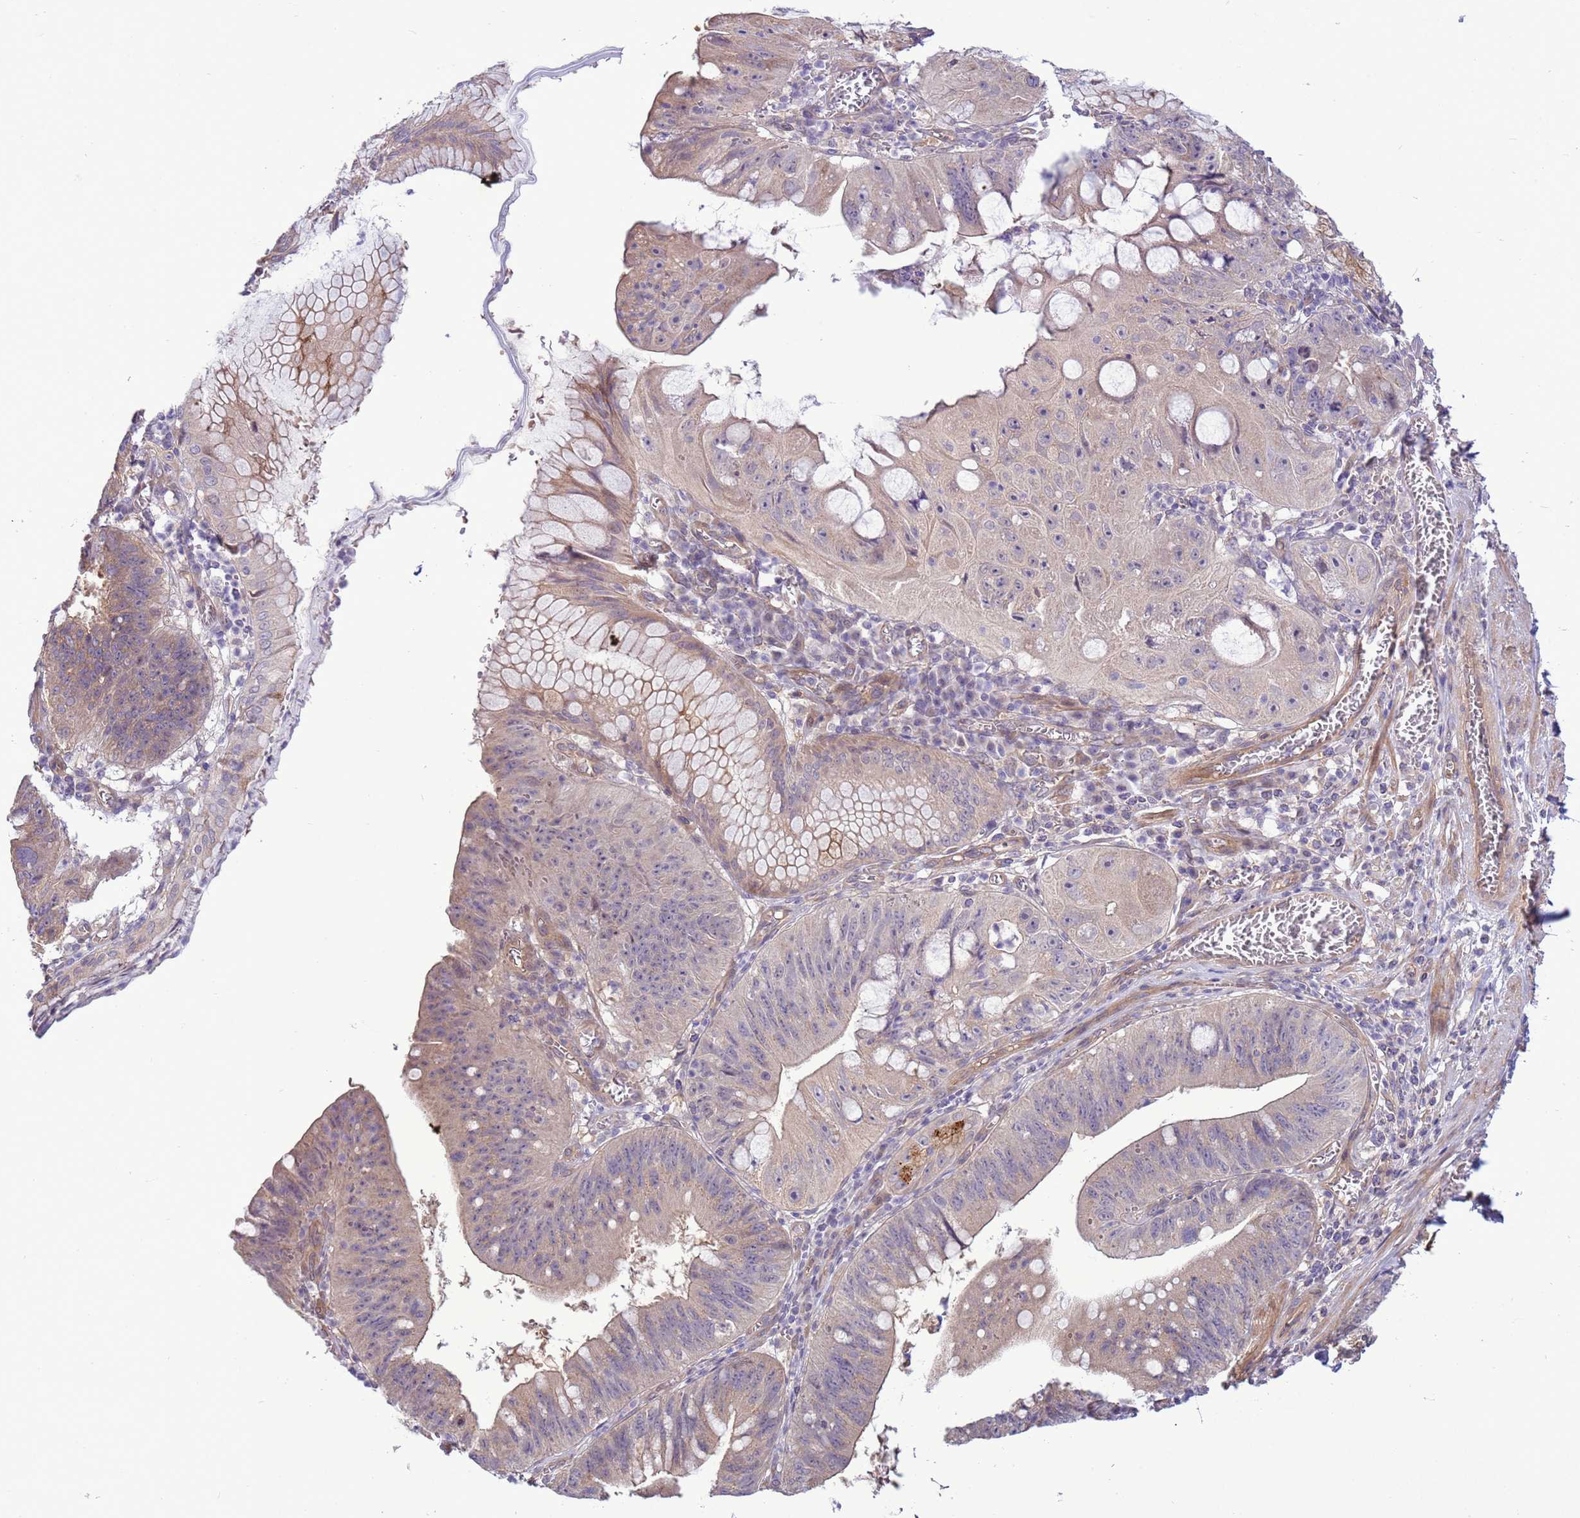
{"staining": {"intensity": "weak", "quantity": "25%-75%", "location": "cytoplasmic/membranous"}, "tissue": "stomach cancer", "cell_type": "Tumor cells", "image_type": "cancer", "snomed": [{"axis": "morphology", "description": "Adenocarcinoma, NOS"}, {"axis": "topography", "description": "Stomach"}], "caption": "Stomach adenocarcinoma stained for a protein demonstrates weak cytoplasmic/membranous positivity in tumor cells.", "gene": "SCARA3", "patient": {"sex": "male", "age": 59}}